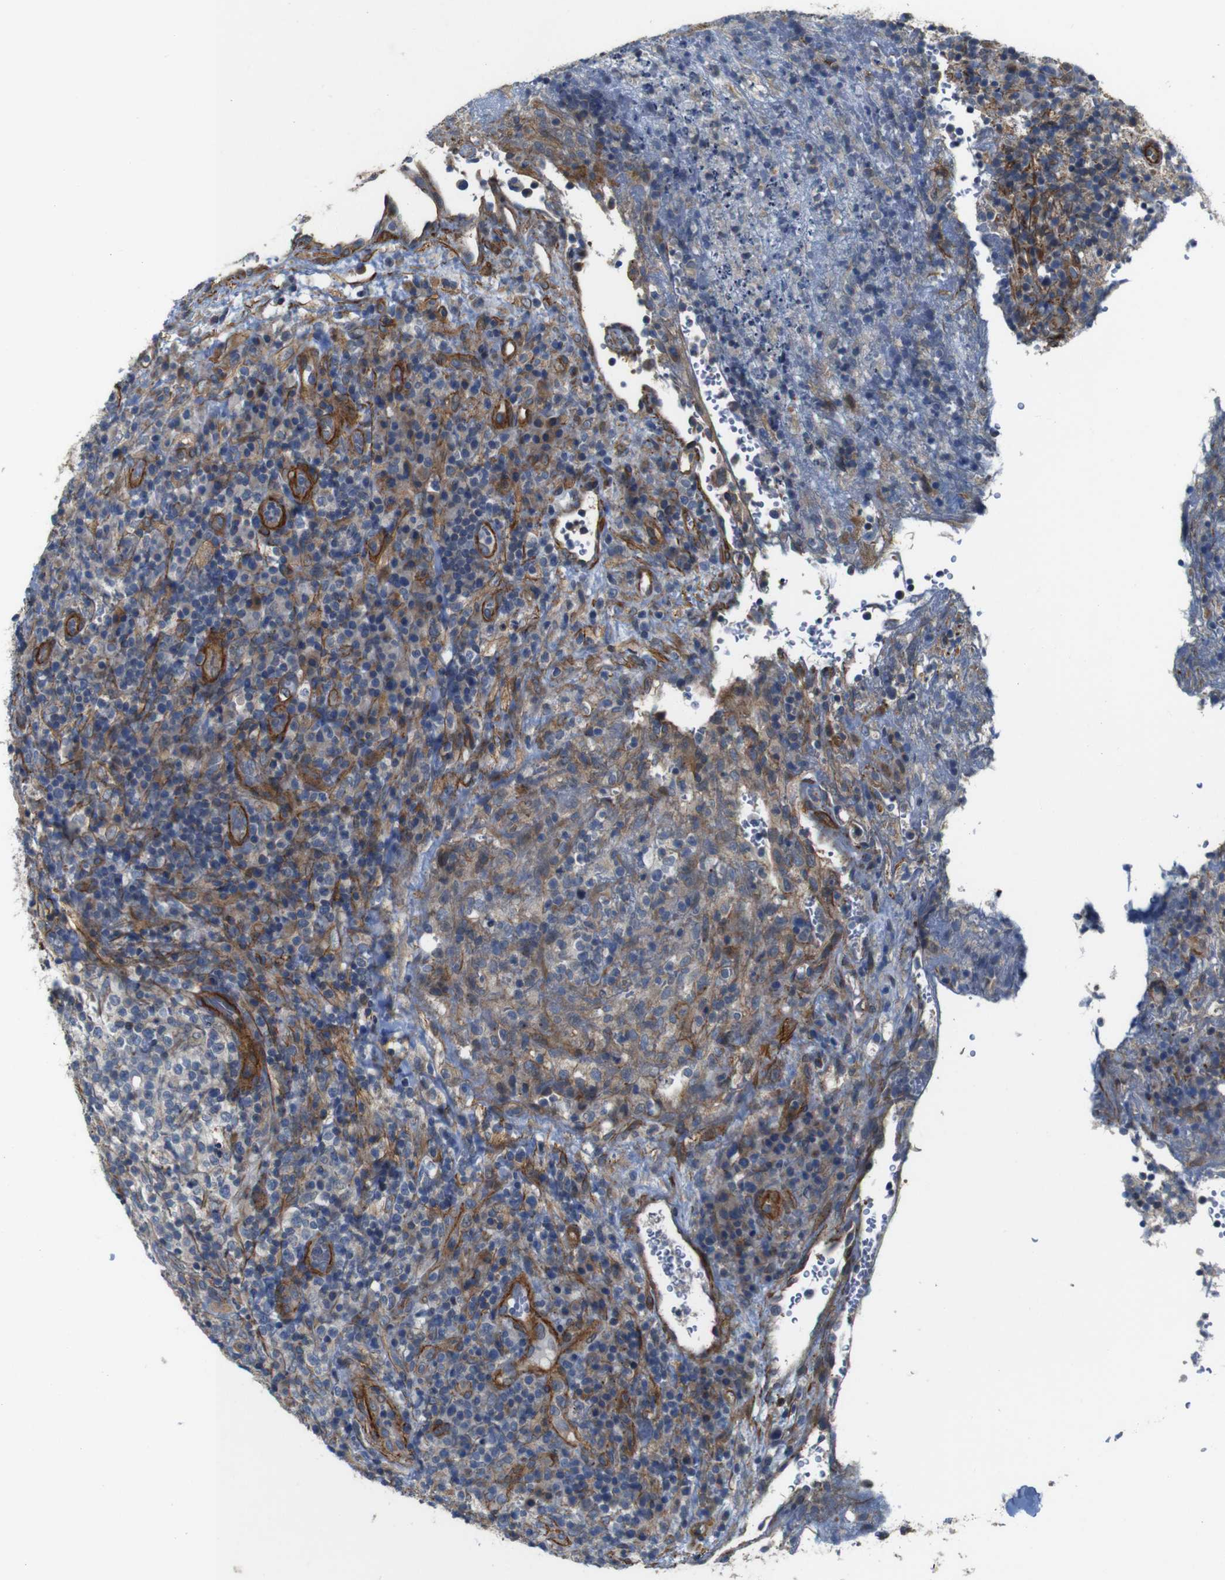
{"staining": {"intensity": "weak", "quantity": "<25%", "location": "cytoplasmic/membranous"}, "tissue": "lymphoma", "cell_type": "Tumor cells", "image_type": "cancer", "snomed": [{"axis": "morphology", "description": "Malignant lymphoma, non-Hodgkin's type, High grade"}, {"axis": "topography", "description": "Lymph node"}], "caption": "Tumor cells are negative for brown protein staining in malignant lymphoma, non-Hodgkin's type (high-grade).", "gene": "GGT7", "patient": {"sex": "female", "age": 76}}